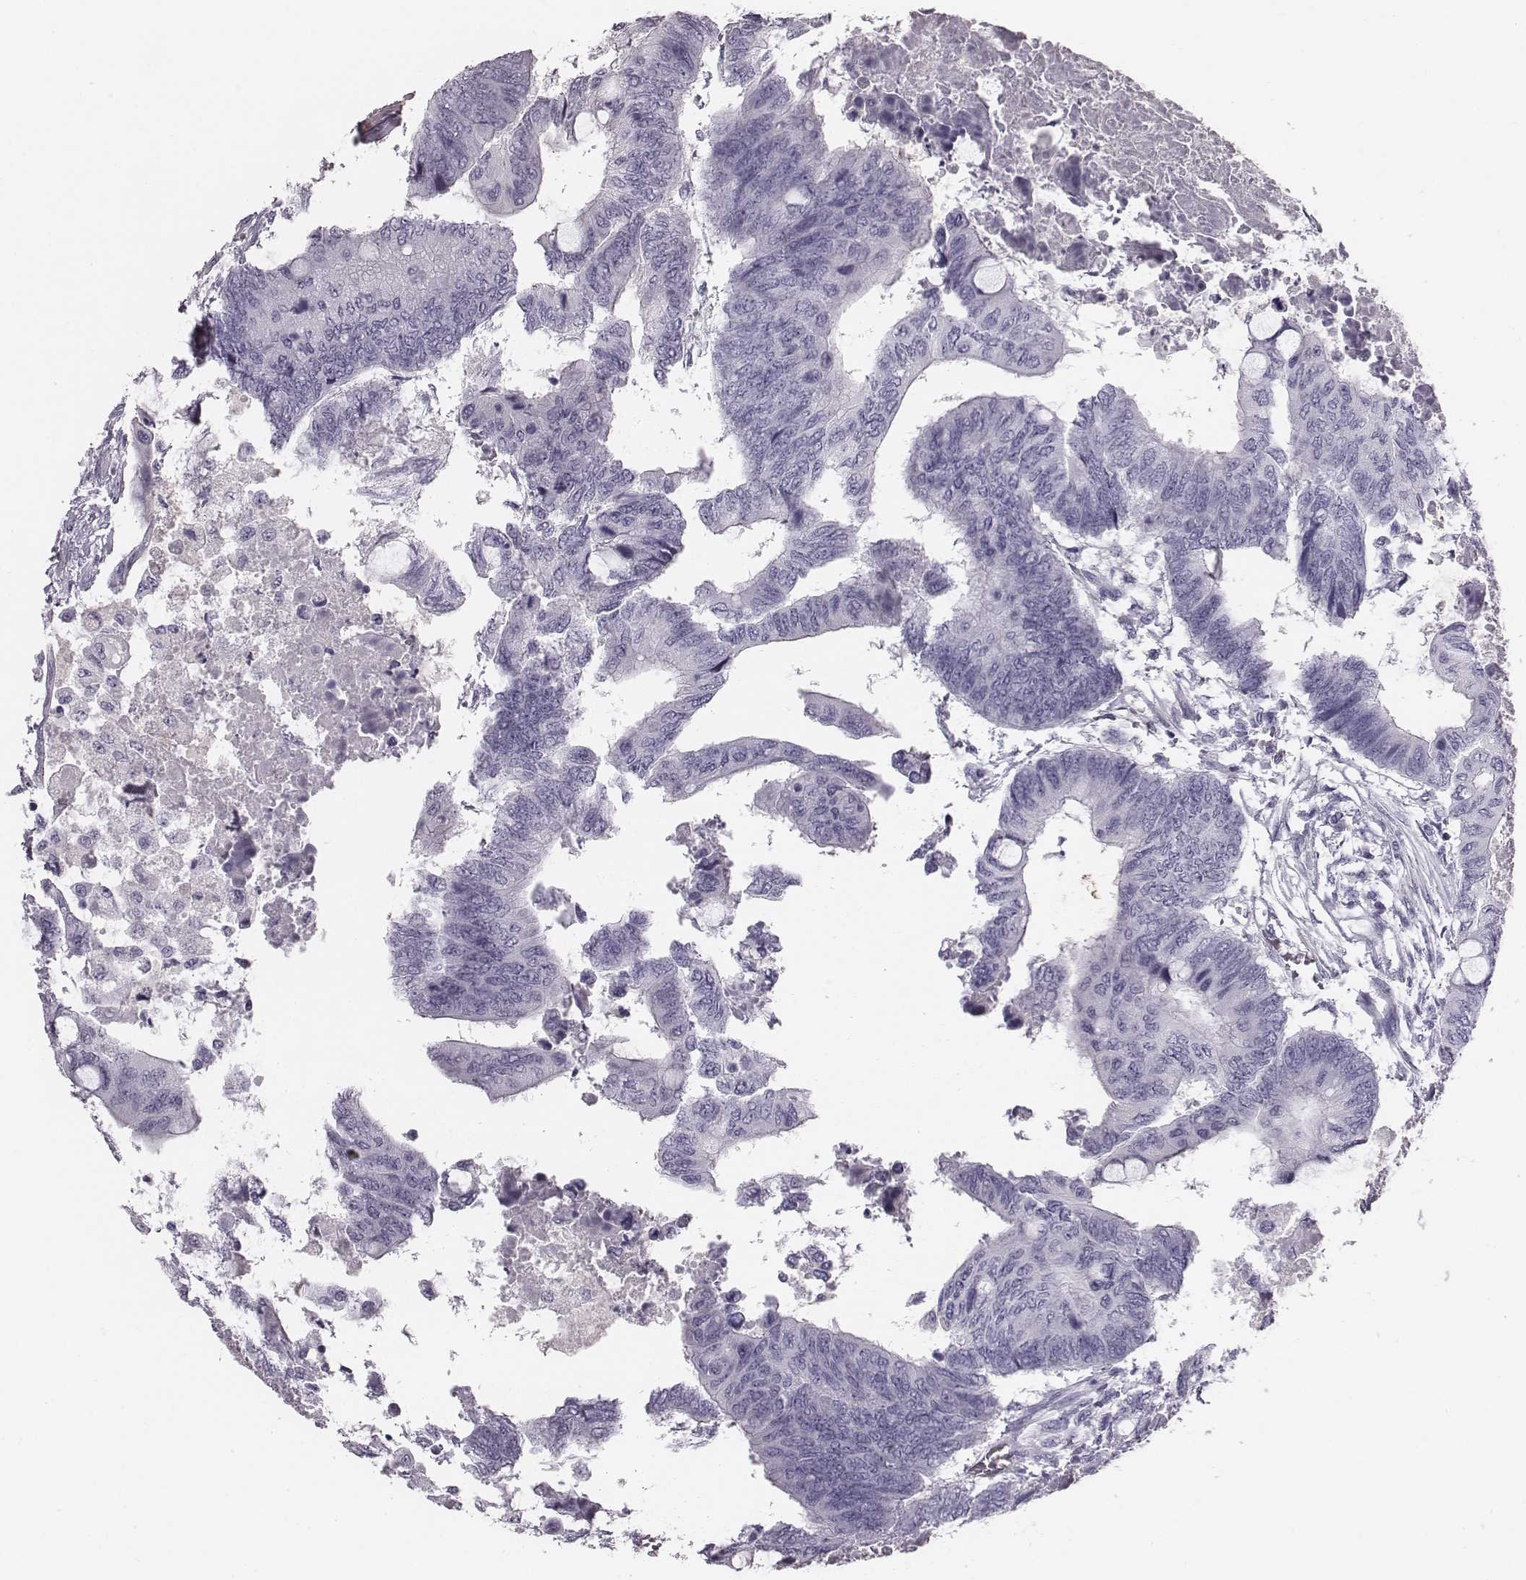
{"staining": {"intensity": "negative", "quantity": "none", "location": "none"}, "tissue": "colorectal cancer", "cell_type": "Tumor cells", "image_type": "cancer", "snomed": [{"axis": "morphology", "description": "Normal tissue, NOS"}, {"axis": "morphology", "description": "Adenocarcinoma, NOS"}, {"axis": "topography", "description": "Rectum"}, {"axis": "topography", "description": "Peripheral nerve tissue"}], "caption": "Immunohistochemical staining of adenocarcinoma (colorectal) shows no significant expression in tumor cells.", "gene": "CRISP1", "patient": {"sex": "male", "age": 92}}